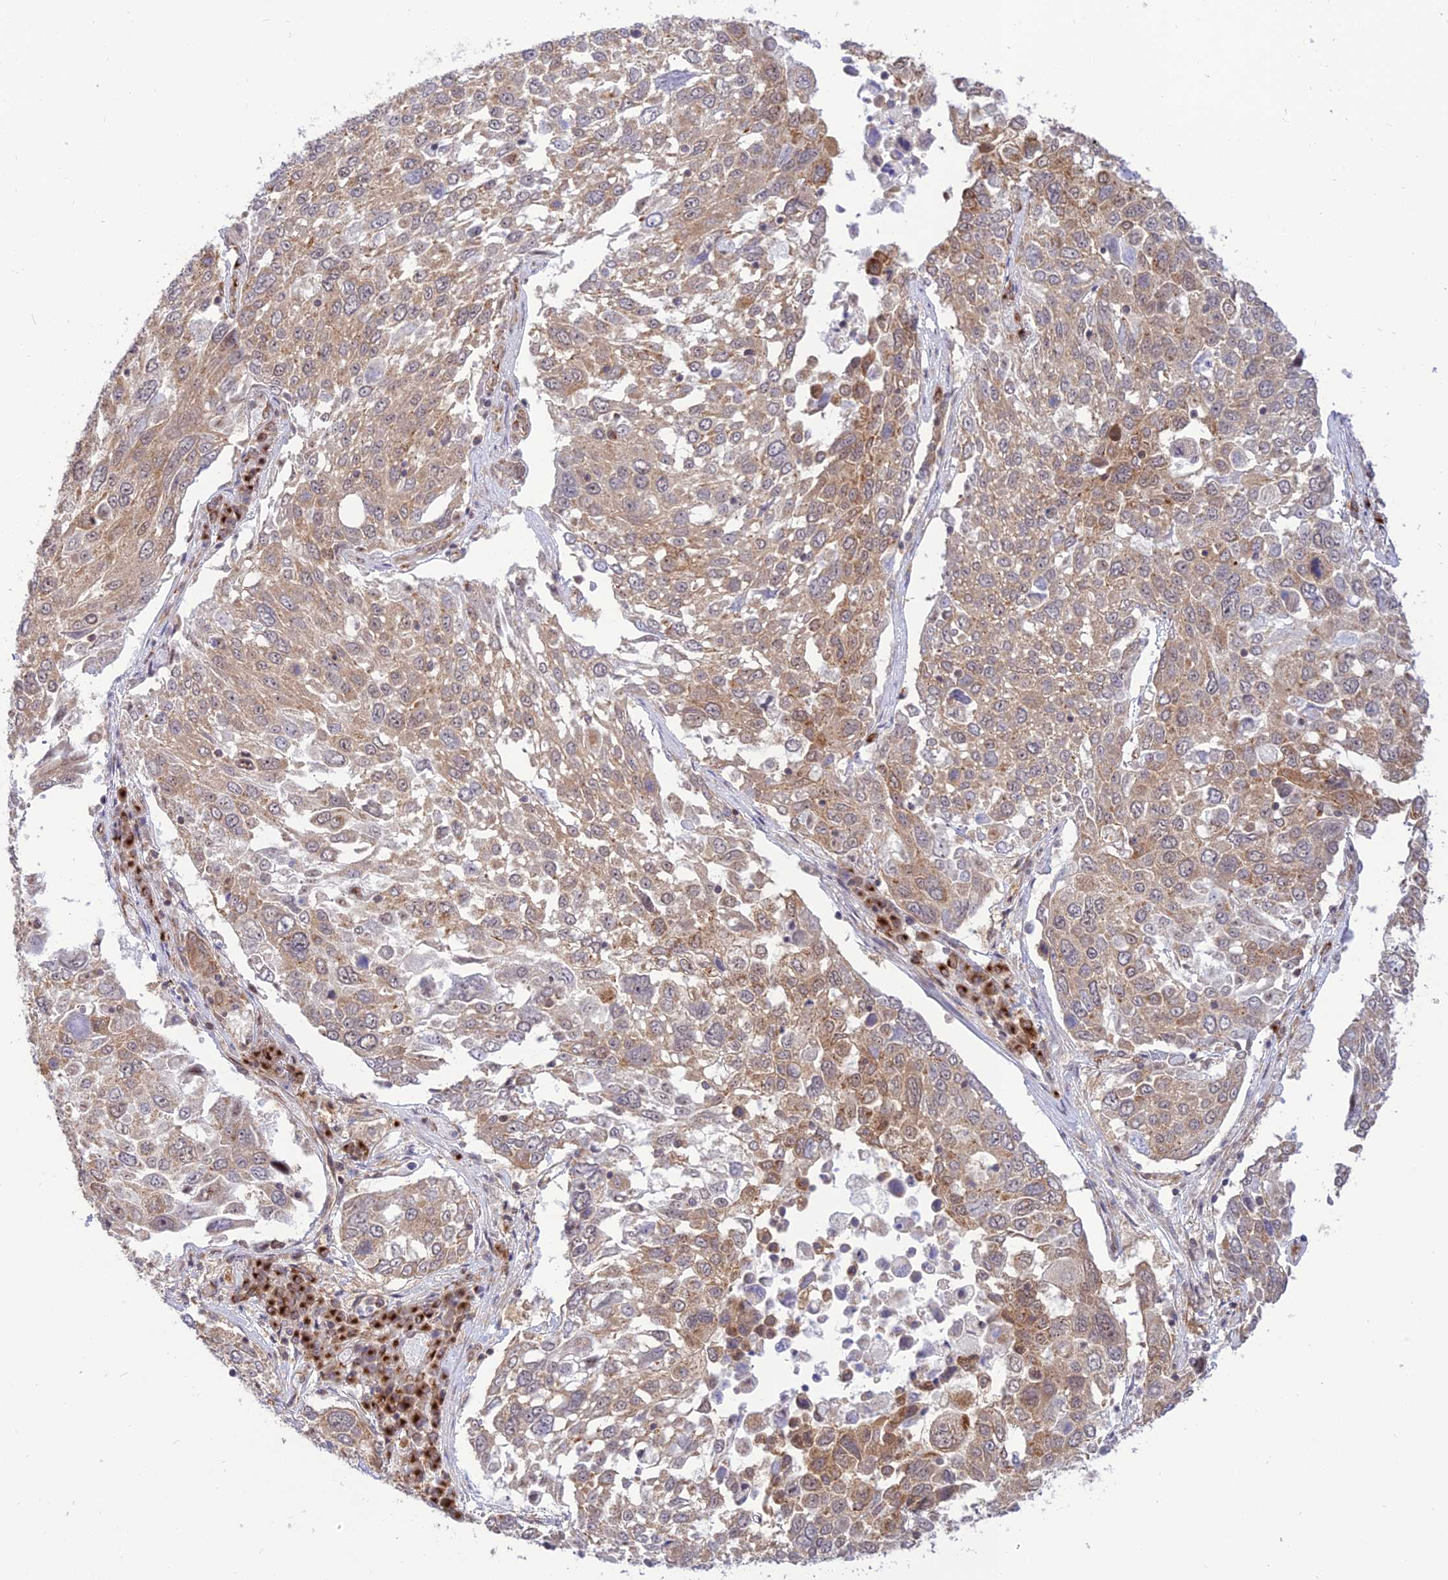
{"staining": {"intensity": "moderate", "quantity": ">75%", "location": "cytoplasmic/membranous"}, "tissue": "lung cancer", "cell_type": "Tumor cells", "image_type": "cancer", "snomed": [{"axis": "morphology", "description": "Squamous cell carcinoma, NOS"}, {"axis": "topography", "description": "Lung"}], "caption": "Protein positivity by immunohistochemistry (IHC) demonstrates moderate cytoplasmic/membranous staining in approximately >75% of tumor cells in squamous cell carcinoma (lung). (DAB (3,3'-diaminobenzidine) = brown stain, brightfield microscopy at high magnification).", "gene": "GOLGA3", "patient": {"sex": "male", "age": 65}}